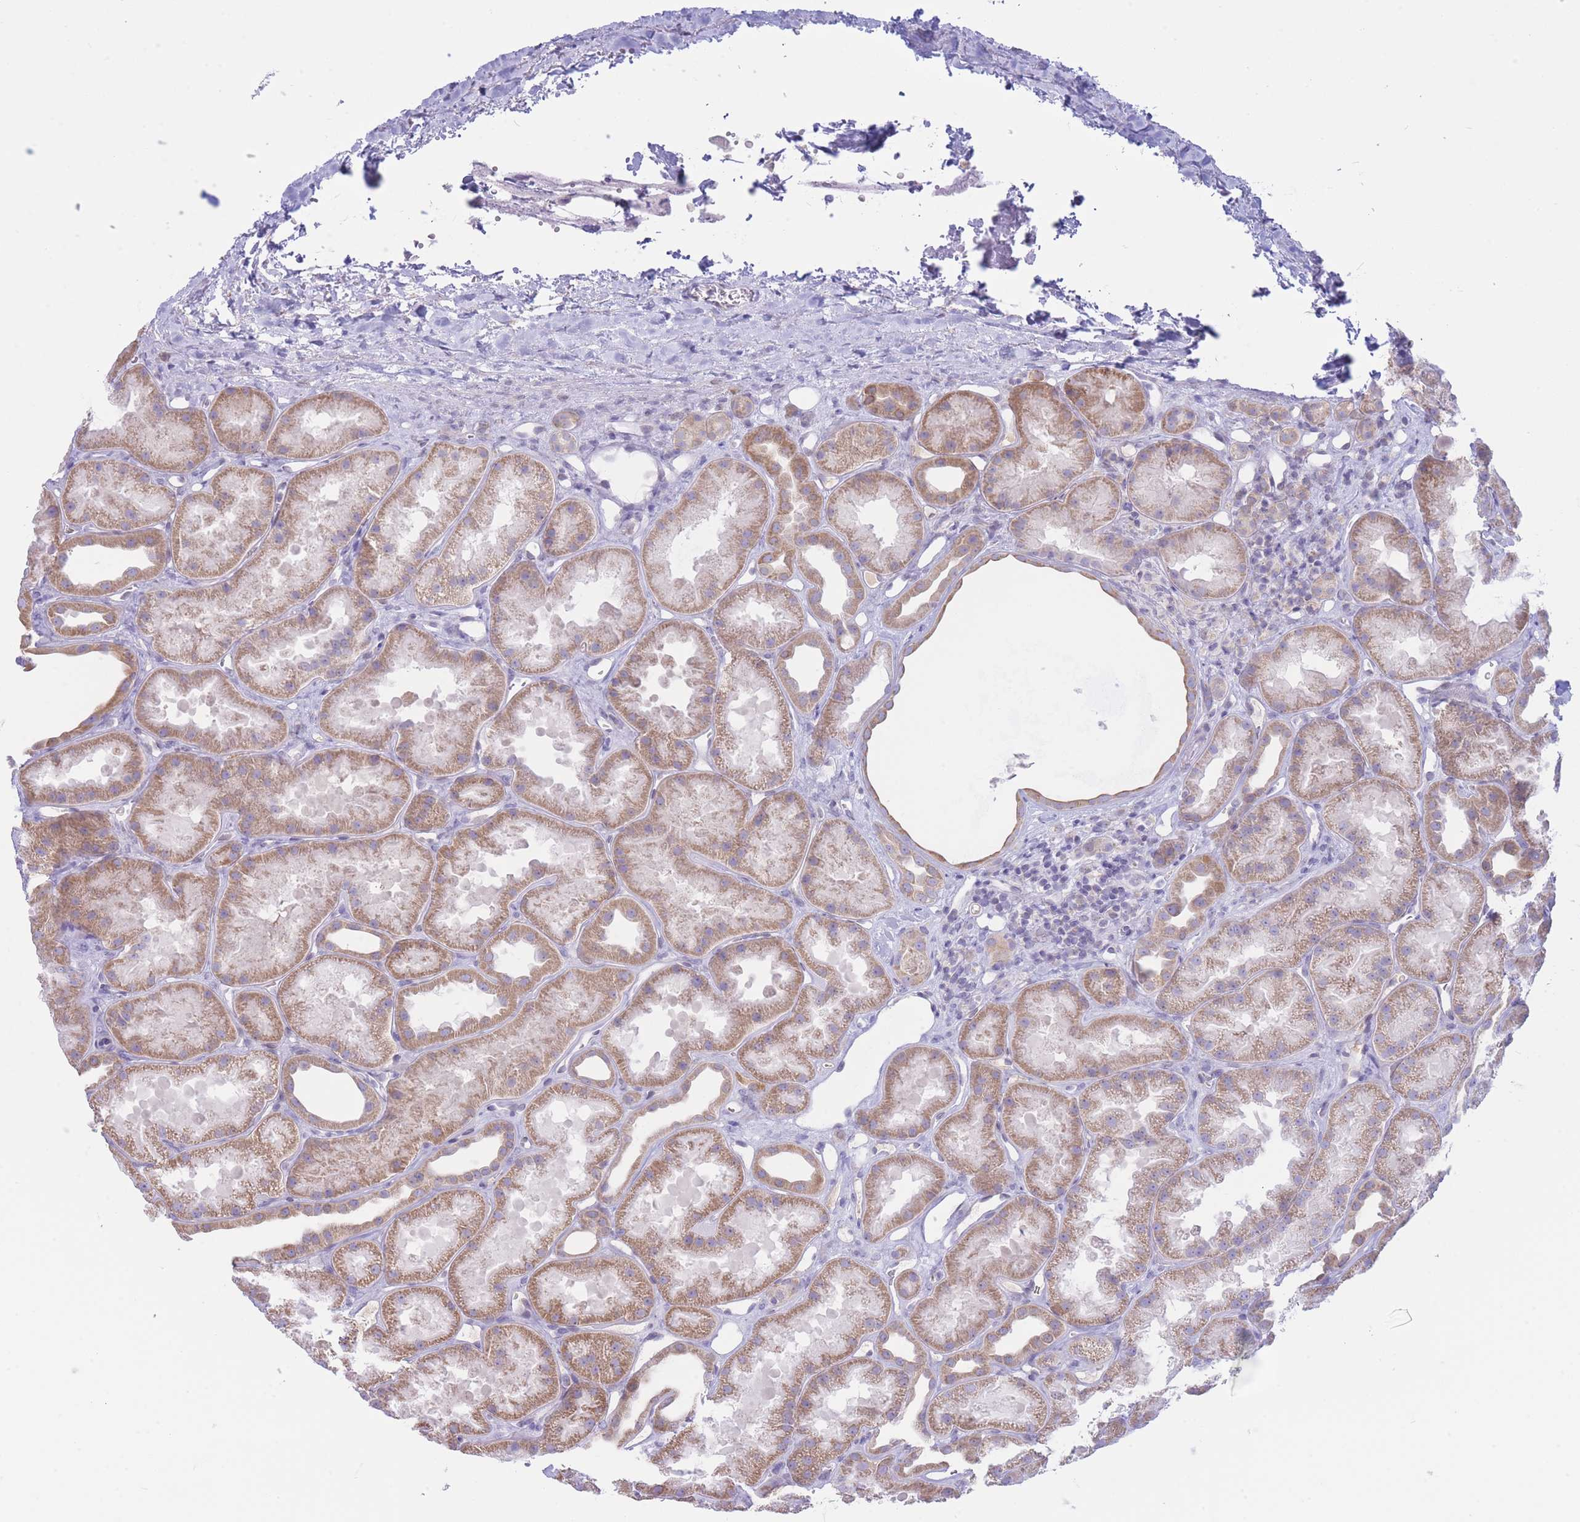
{"staining": {"intensity": "negative", "quantity": "none", "location": "none"}, "tissue": "kidney", "cell_type": "Cells in glomeruli", "image_type": "normal", "snomed": [{"axis": "morphology", "description": "Normal tissue, NOS"}, {"axis": "topography", "description": "Kidney"}], "caption": "Immunohistochemical staining of benign human kidney reveals no significant staining in cells in glomeruli.", "gene": "NANP", "patient": {"sex": "male", "age": 61}}